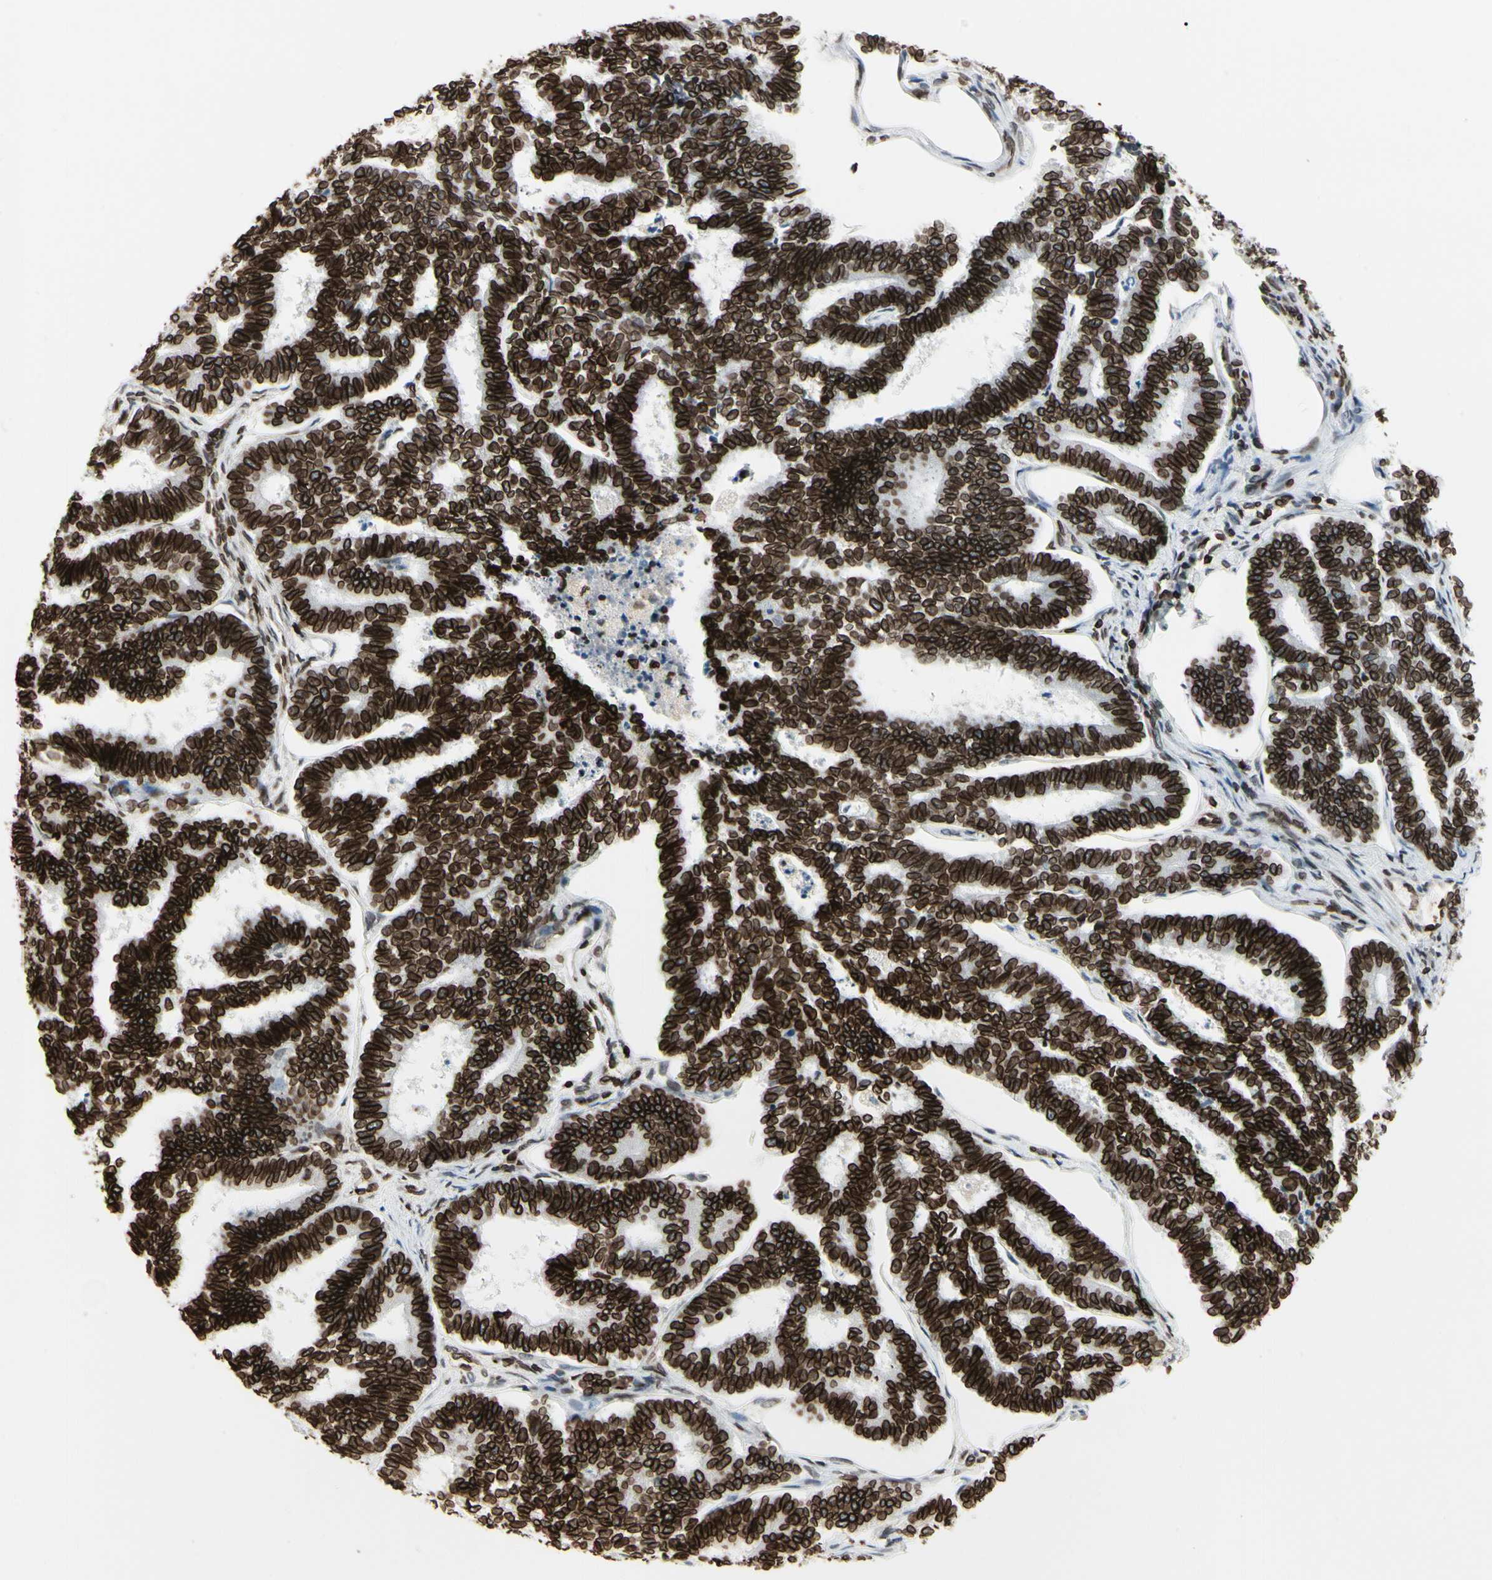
{"staining": {"intensity": "strong", "quantity": ">75%", "location": "cytoplasmic/membranous,nuclear"}, "tissue": "endometrial cancer", "cell_type": "Tumor cells", "image_type": "cancer", "snomed": [{"axis": "morphology", "description": "Adenocarcinoma, NOS"}, {"axis": "topography", "description": "Endometrium"}], "caption": "A high amount of strong cytoplasmic/membranous and nuclear staining is present in approximately >75% of tumor cells in endometrial cancer tissue.", "gene": "TMPO", "patient": {"sex": "female", "age": 70}}